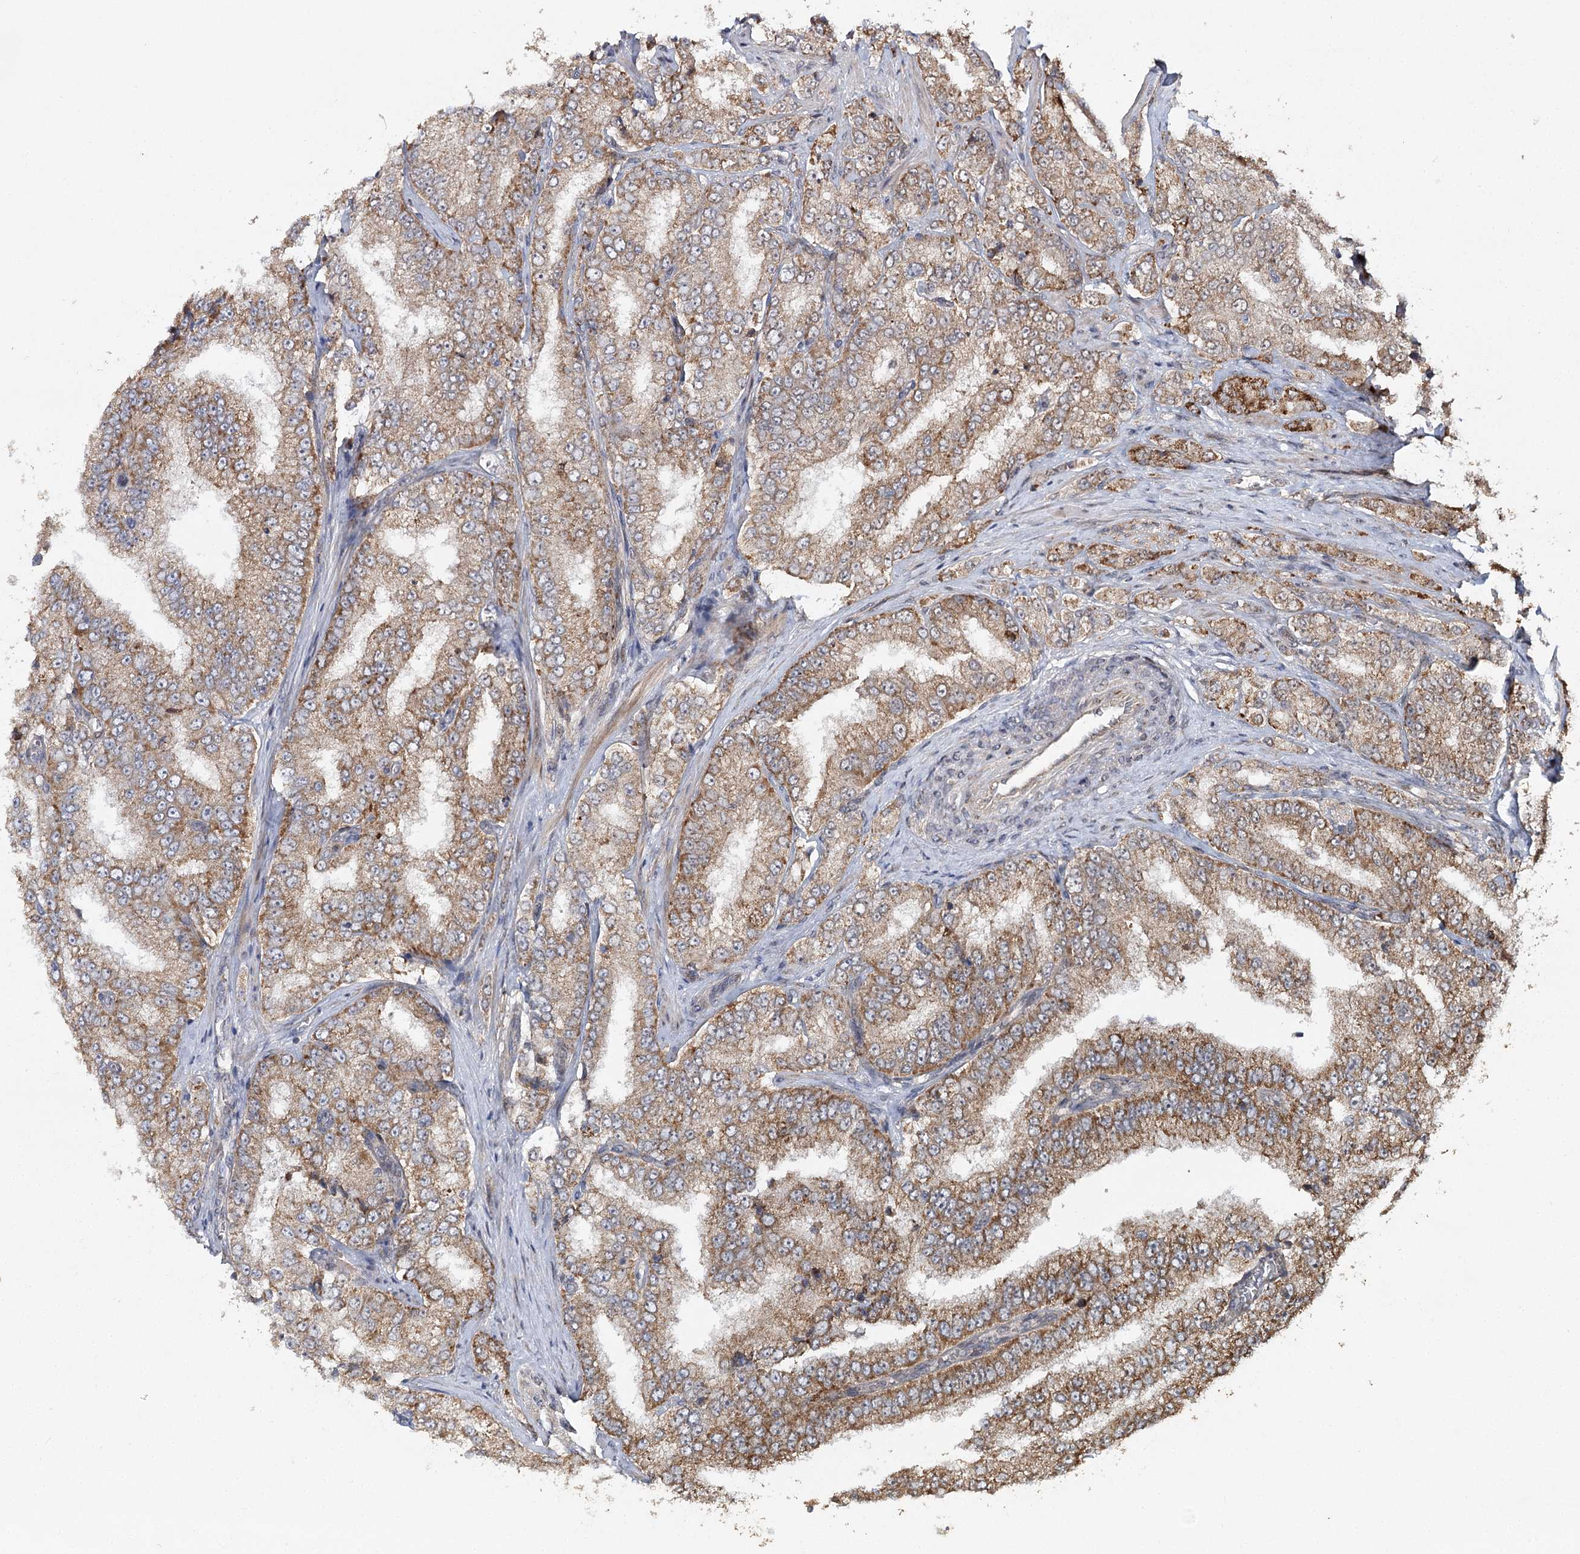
{"staining": {"intensity": "moderate", "quantity": ">75%", "location": "cytoplasmic/membranous"}, "tissue": "prostate cancer", "cell_type": "Tumor cells", "image_type": "cancer", "snomed": [{"axis": "morphology", "description": "Adenocarcinoma, High grade"}, {"axis": "topography", "description": "Prostate"}], "caption": "Moderate cytoplasmic/membranous positivity for a protein is seen in approximately >75% of tumor cells of prostate cancer (adenocarcinoma (high-grade)) using immunohistochemistry.", "gene": "ZNRF3", "patient": {"sex": "male", "age": 58}}